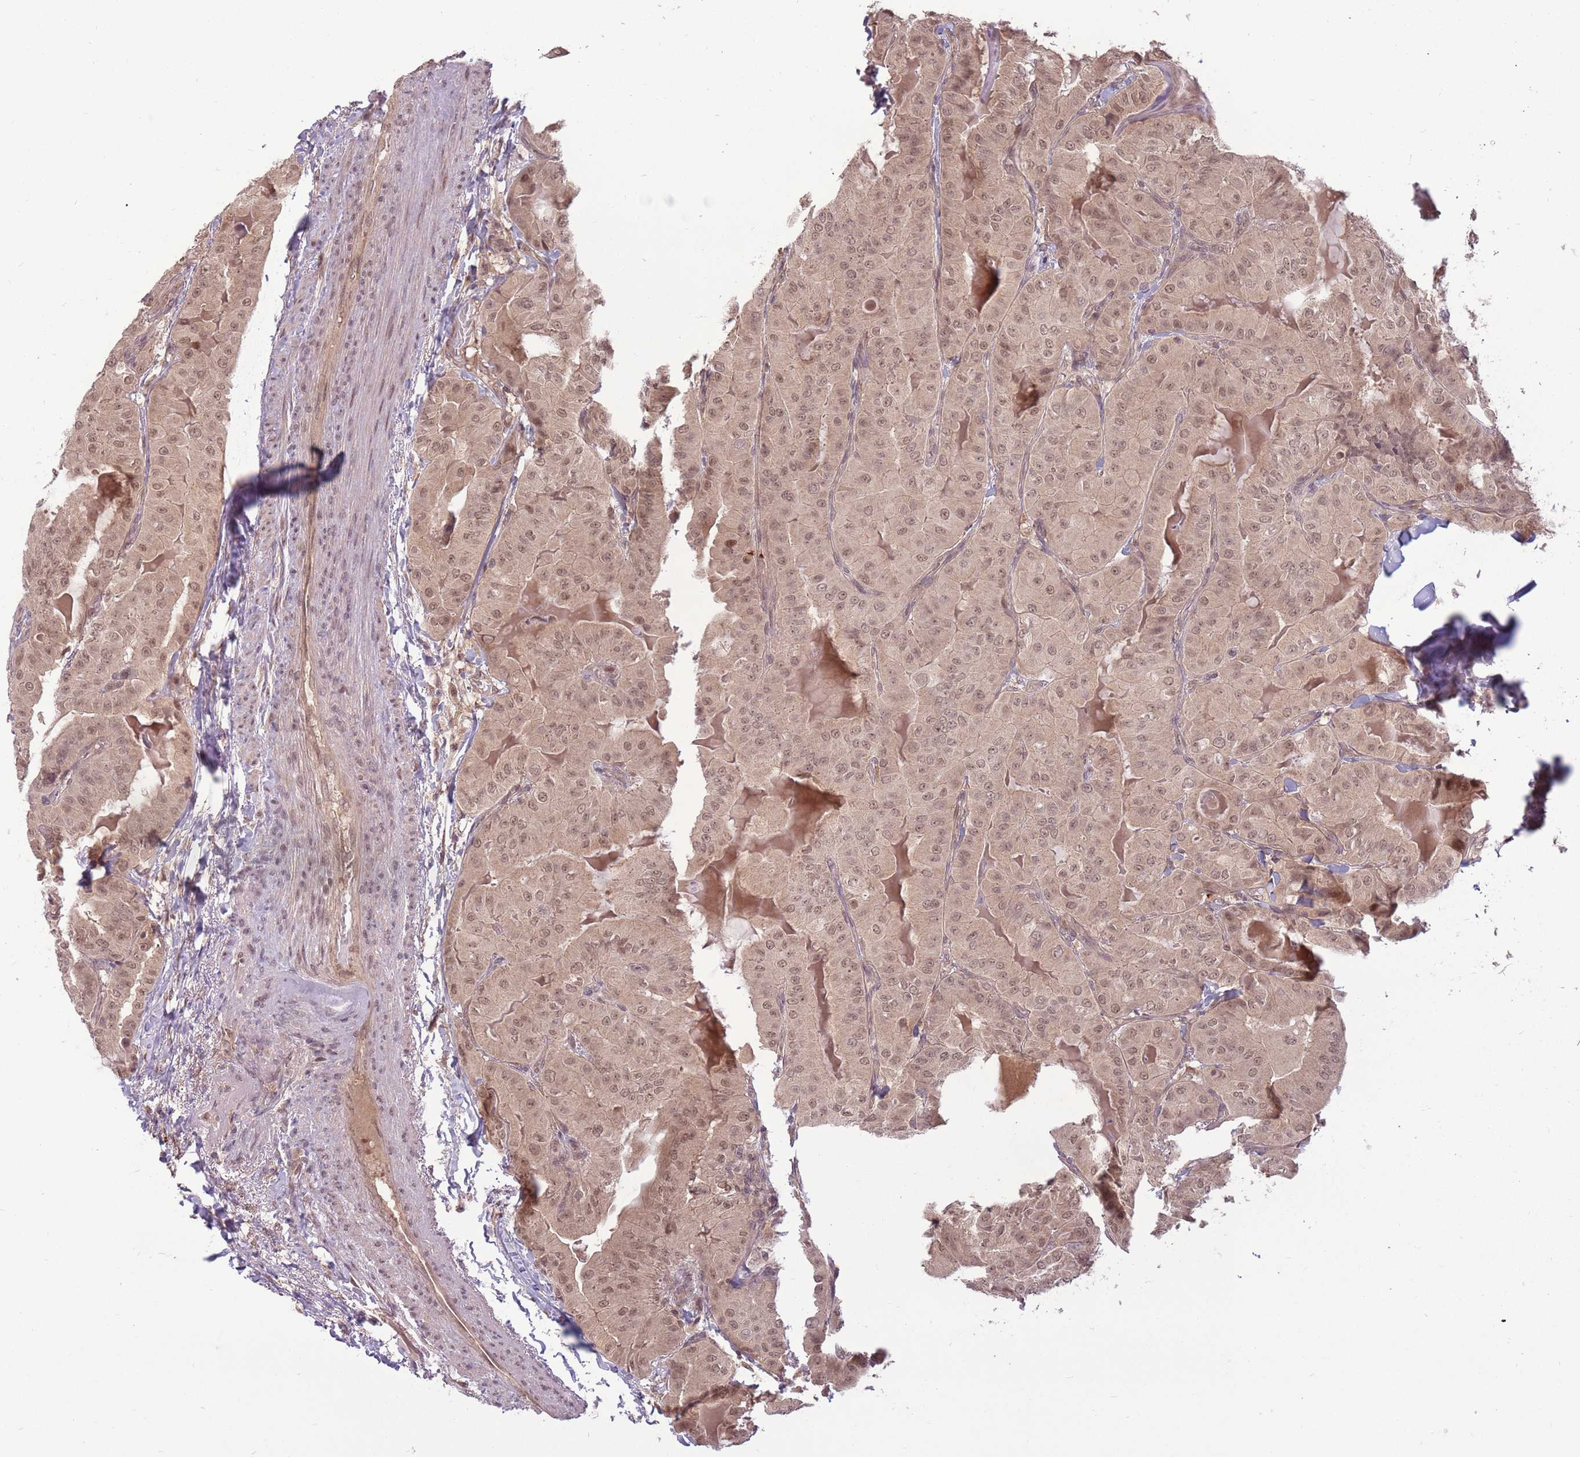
{"staining": {"intensity": "weak", "quantity": ">75%", "location": "cytoplasmic/membranous,nuclear"}, "tissue": "thyroid cancer", "cell_type": "Tumor cells", "image_type": "cancer", "snomed": [{"axis": "morphology", "description": "Papillary adenocarcinoma, NOS"}, {"axis": "topography", "description": "Thyroid gland"}], "caption": "The image reveals a brown stain indicating the presence of a protein in the cytoplasmic/membranous and nuclear of tumor cells in thyroid cancer.", "gene": "ADAMTS3", "patient": {"sex": "female", "age": 68}}